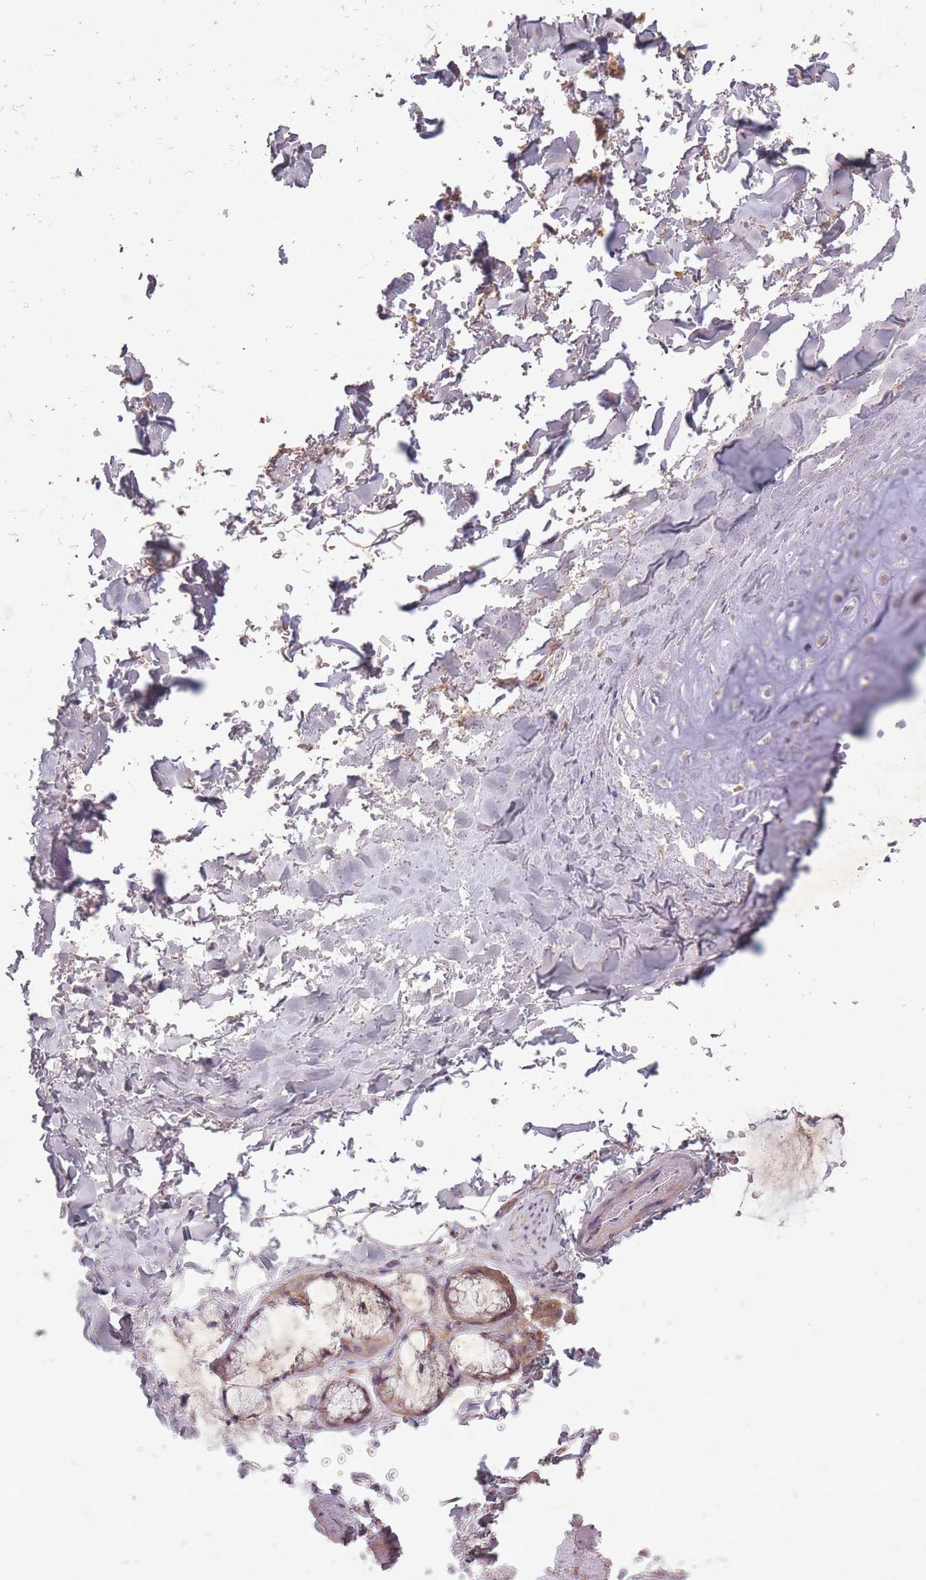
{"staining": {"intensity": "negative", "quantity": "none", "location": "none"}, "tissue": "adipose tissue", "cell_type": "Adipocytes", "image_type": "normal", "snomed": [{"axis": "morphology", "description": "Normal tissue, NOS"}, {"axis": "topography", "description": "Cartilage tissue"}], "caption": "IHC of unremarkable adipose tissue exhibits no staining in adipocytes. (DAB (3,3'-diaminobenzidine) IHC, high magnification).", "gene": "OR2V1", "patient": {"sex": "male", "age": 66}}